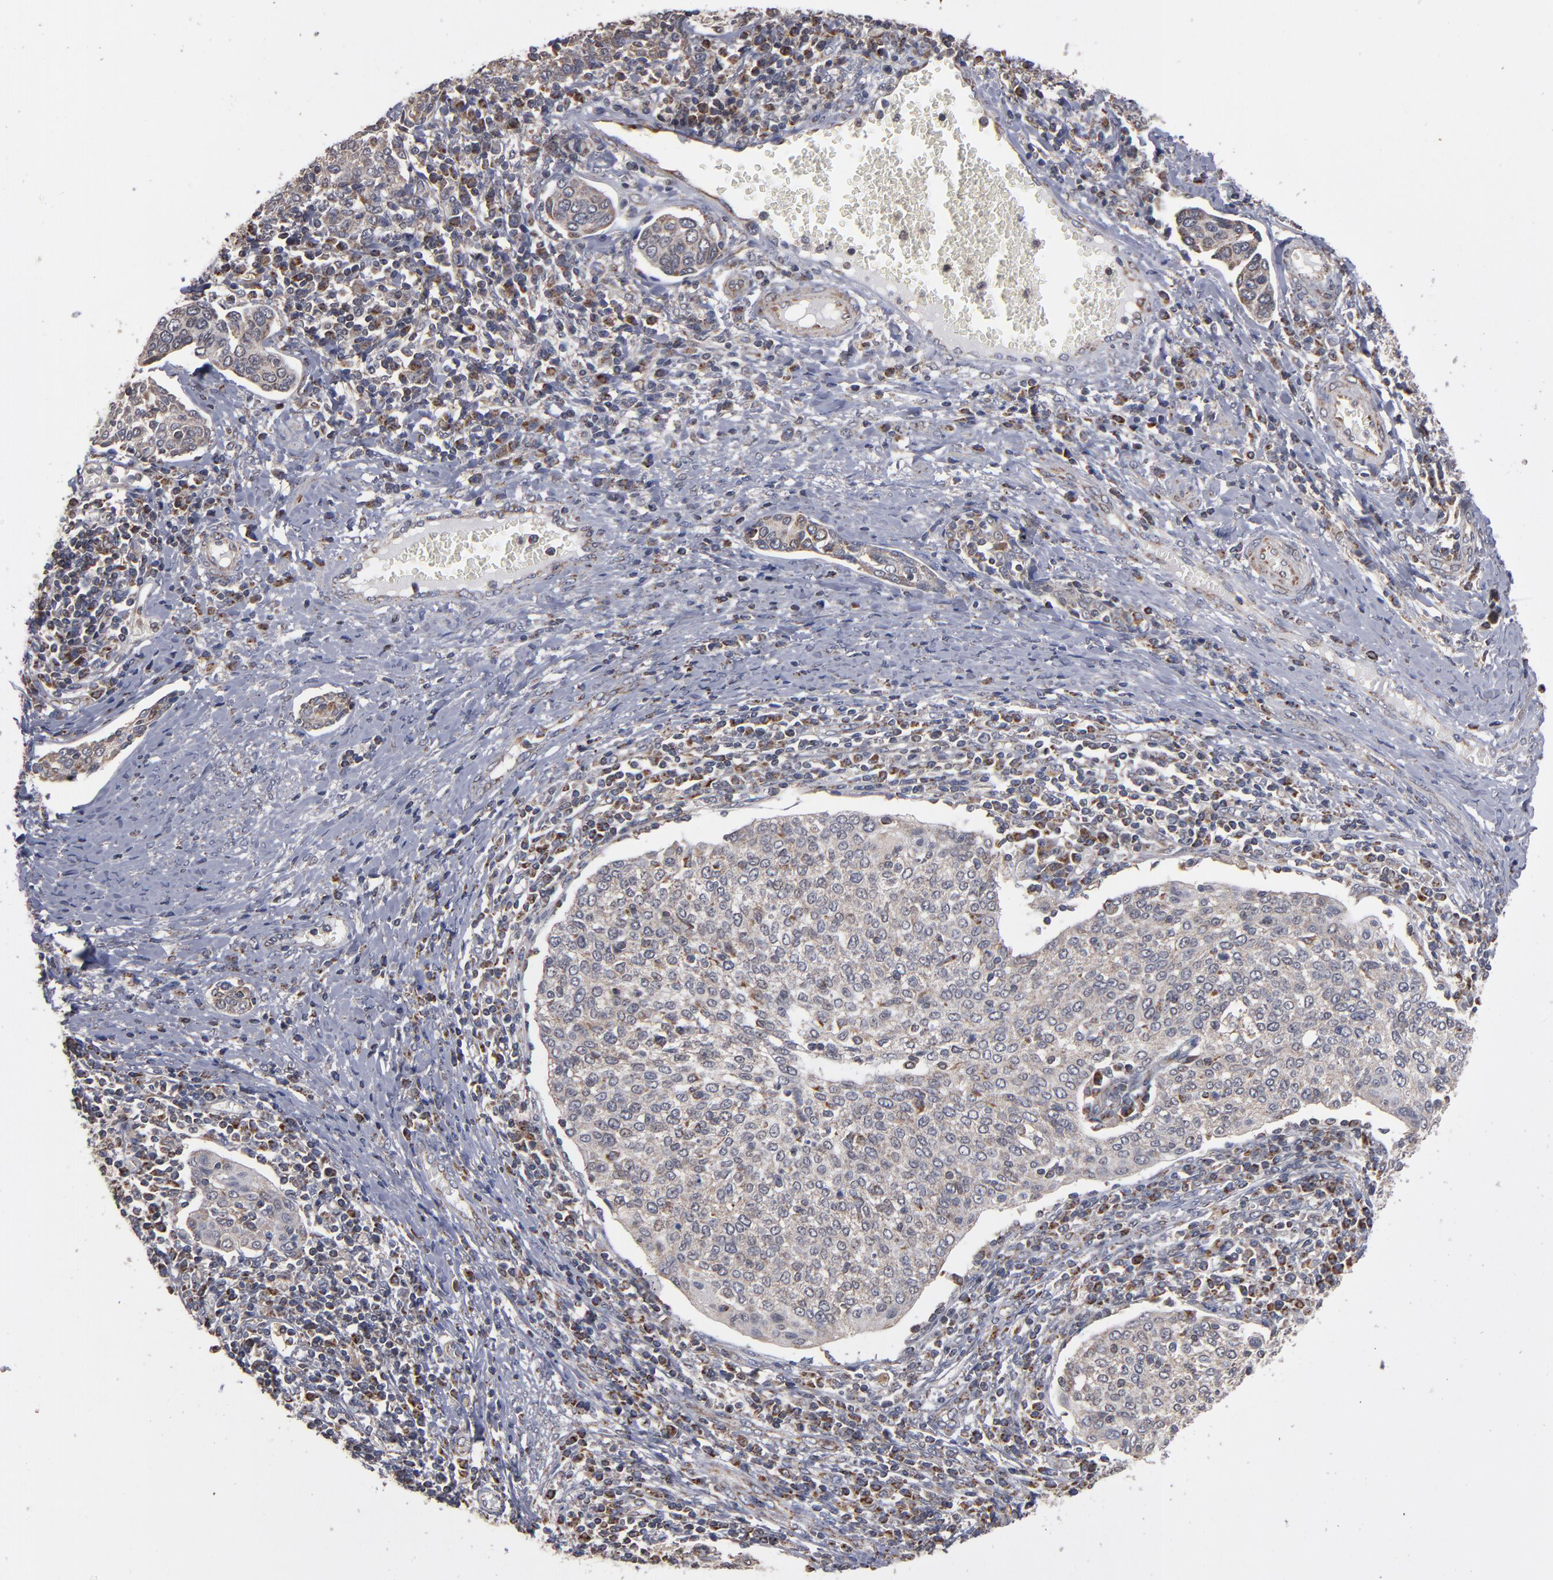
{"staining": {"intensity": "weak", "quantity": ">75%", "location": "cytoplasmic/membranous"}, "tissue": "cervical cancer", "cell_type": "Tumor cells", "image_type": "cancer", "snomed": [{"axis": "morphology", "description": "Squamous cell carcinoma, NOS"}, {"axis": "topography", "description": "Cervix"}], "caption": "Immunohistochemical staining of cervical cancer (squamous cell carcinoma) shows low levels of weak cytoplasmic/membranous expression in about >75% of tumor cells.", "gene": "MIPOL1", "patient": {"sex": "female", "age": 40}}